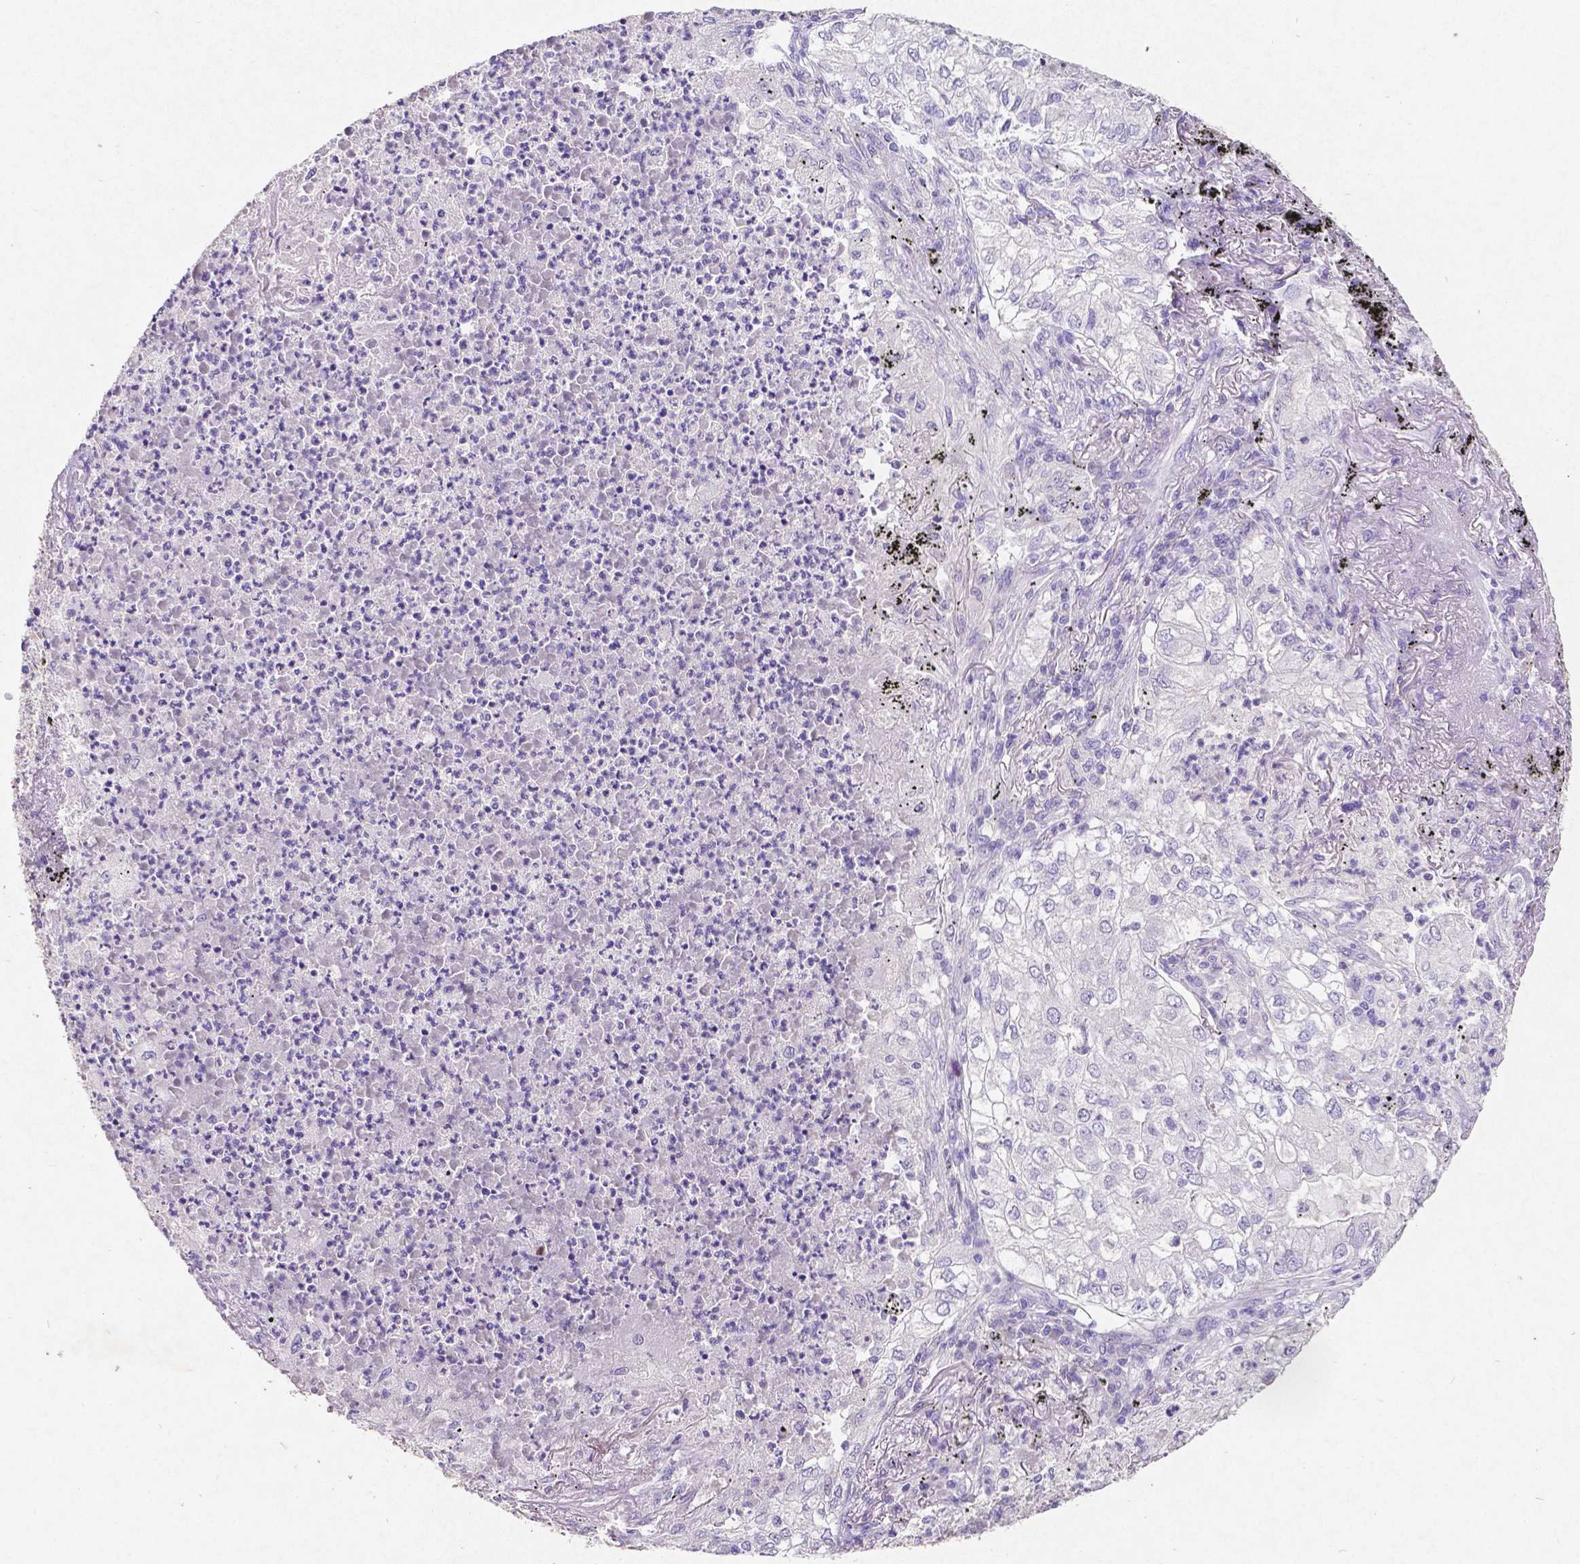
{"staining": {"intensity": "negative", "quantity": "none", "location": "none"}, "tissue": "lung cancer", "cell_type": "Tumor cells", "image_type": "cancer", "snomed": [{"axis": "morphology", "description": "Adenocarcinoma, NOS"}, {"axis": "topography", "description": "Lung"}], "caption": "Immunohistochemistry (IHC) image of neoplastic tissue: adenocarcinoma (lung) stained with DAB (3,3'-diaminobenzidine) reveals no significant protein staining in tumor cells.", "gene": "SATB2", "patient": {"sex": "female", "age": 73}}